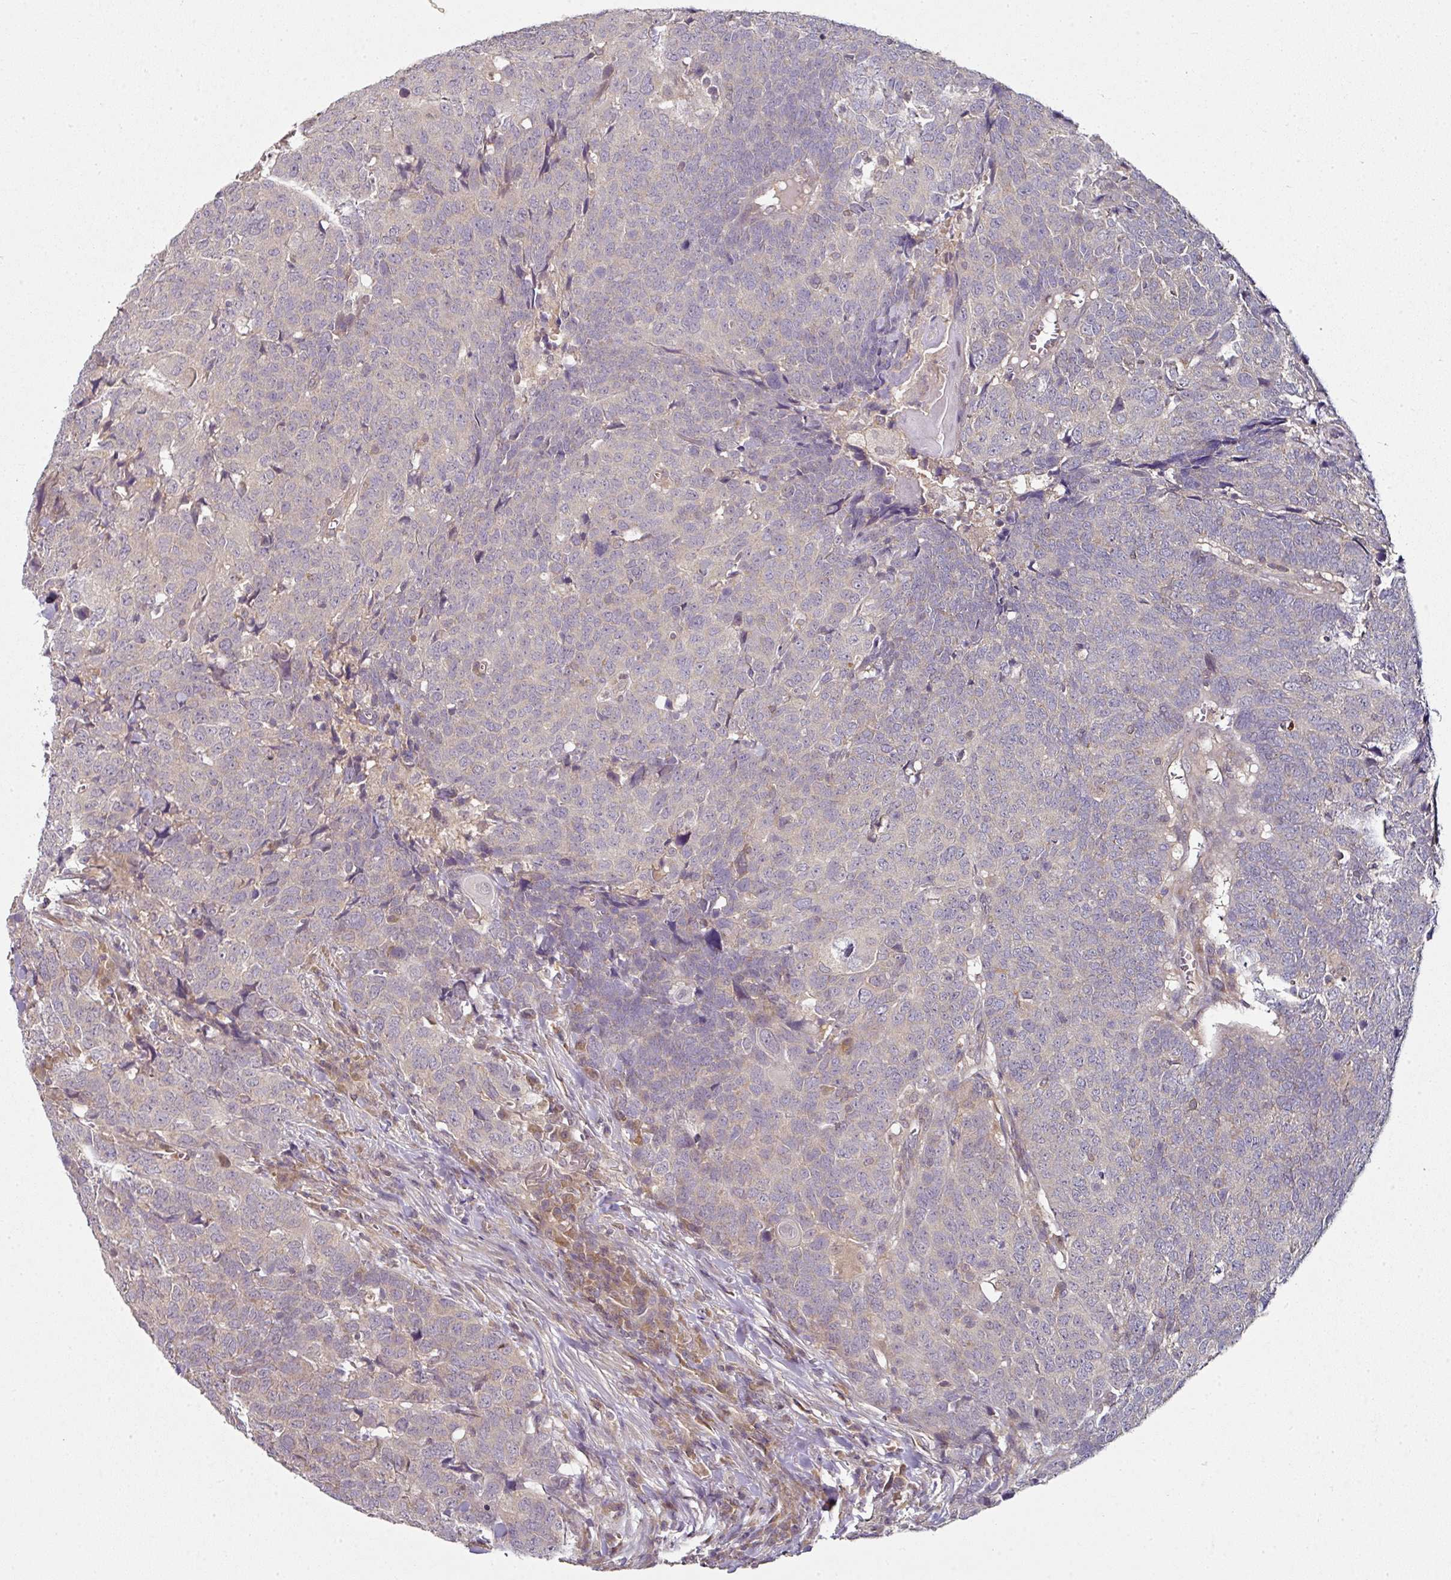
{"staining": {"intensity": "weak", "quantity": "<25%", "location": "cytoplasmic/membranous"}, "tissue": "head and neck cancer", "cell_type": "Tumor cells", "image_type": "cancer", "snomed": [{"axis": "morphology", "description": "Squamous cell carcinoma, NOS"}, {"axis": "topography", "description": "Head-Neck"}], "caption": "Tumor cells are negative for brown protein staining in squamous cell carcinoma (head and neck).", "gene": "MAP2K2", "patient": {"sex": "male", "age": 66}}